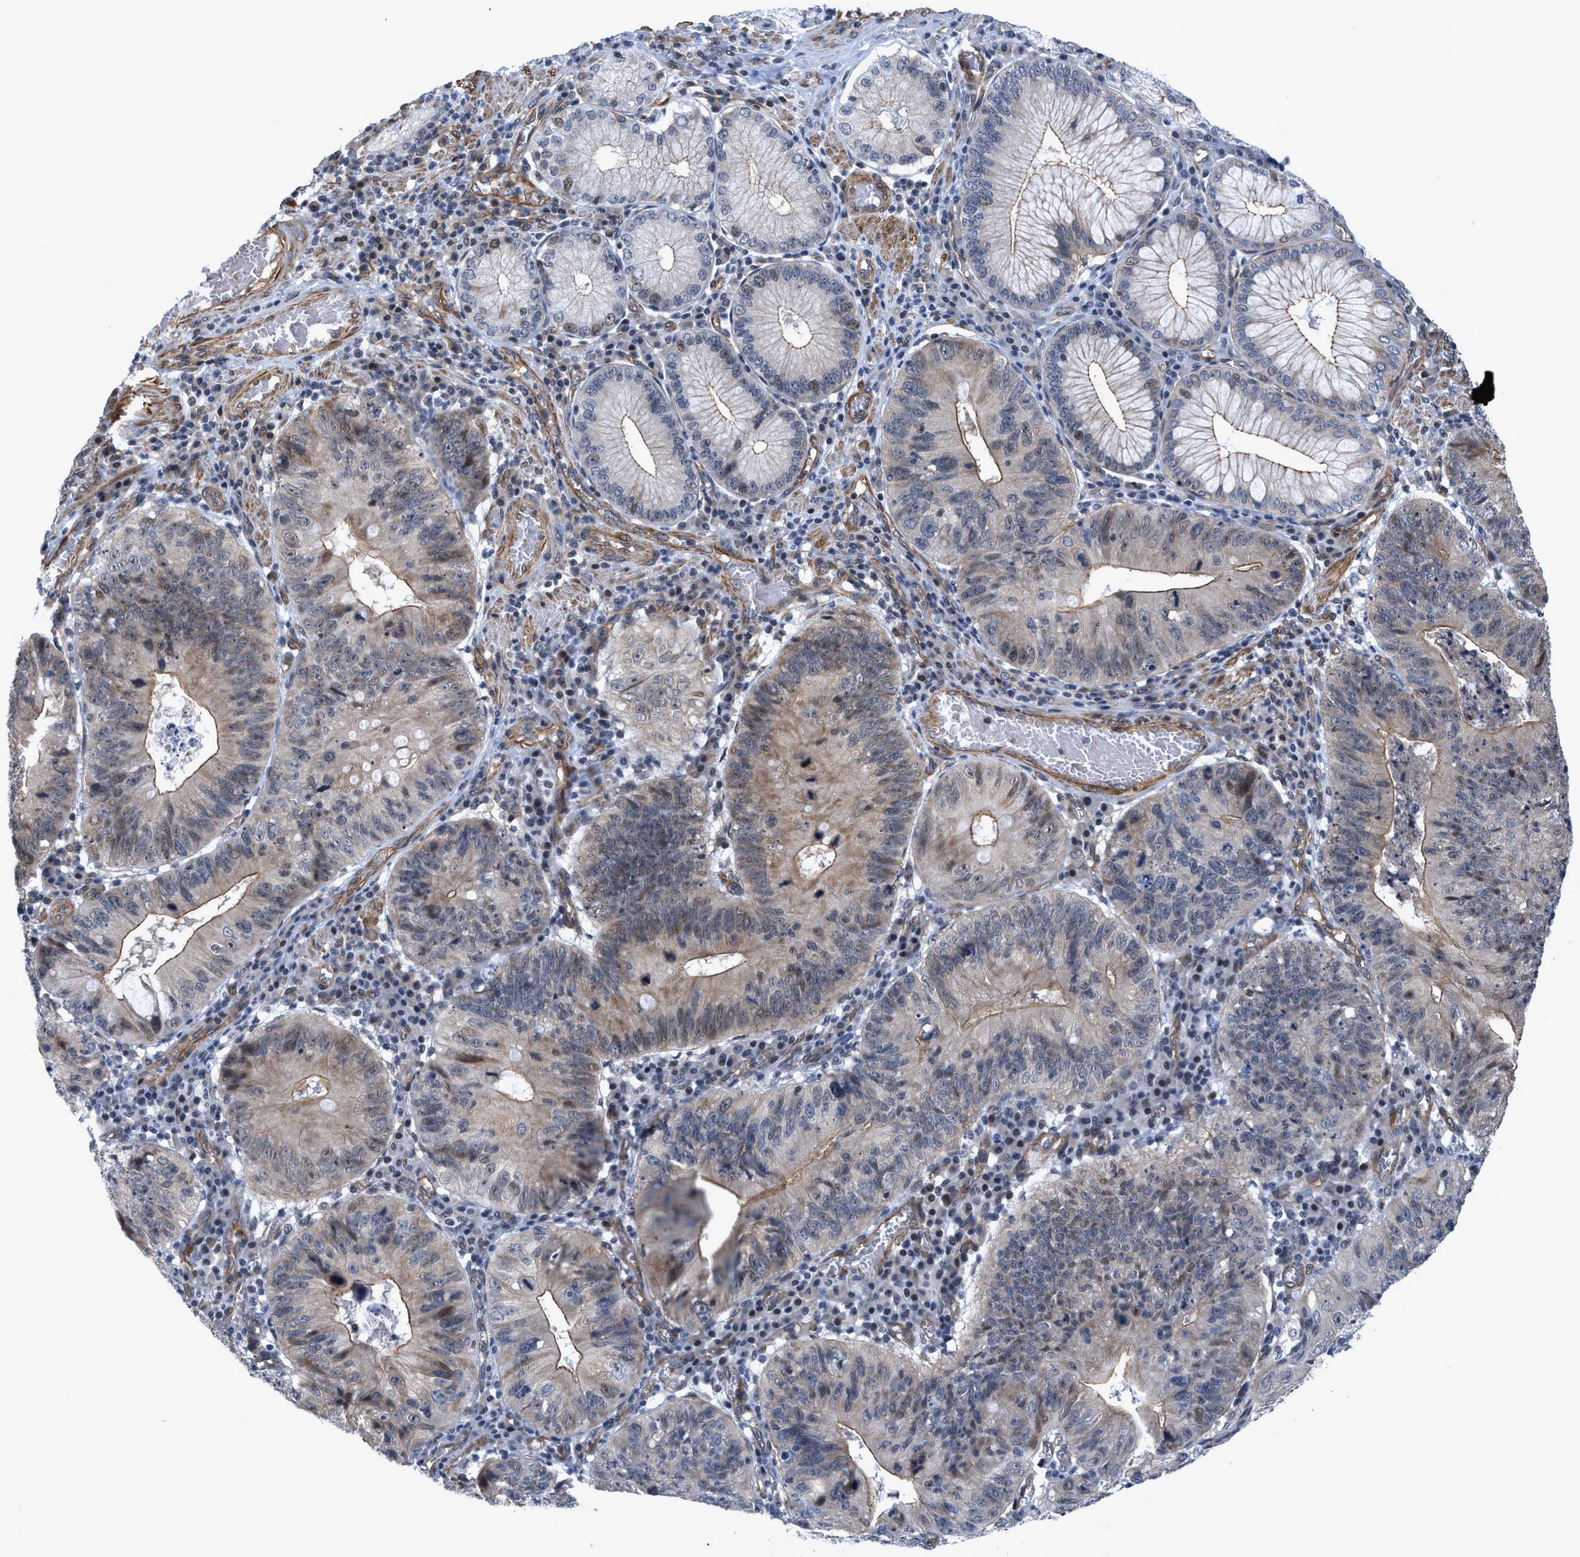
{"staining": {"intensity": "weak", "quantity": "<25%", "location": "cytoplasmic/membranous"}, "tissue": "stomach cancer", "cell_type": "Tumor cells", "image_type": "cancer", "snomed": [{"axis": "morphology", "description": "Adenocarcinoma, NOS"}, {"axis": "topography", "description": "Stomach"}], "caption": "Immunohistochemistry of human stomach cancer (adenocarcinoma) exhibits no expression in tumor cells.", "gene": "GPRASP2", "patient": {"sex": "male", "age": 59}}